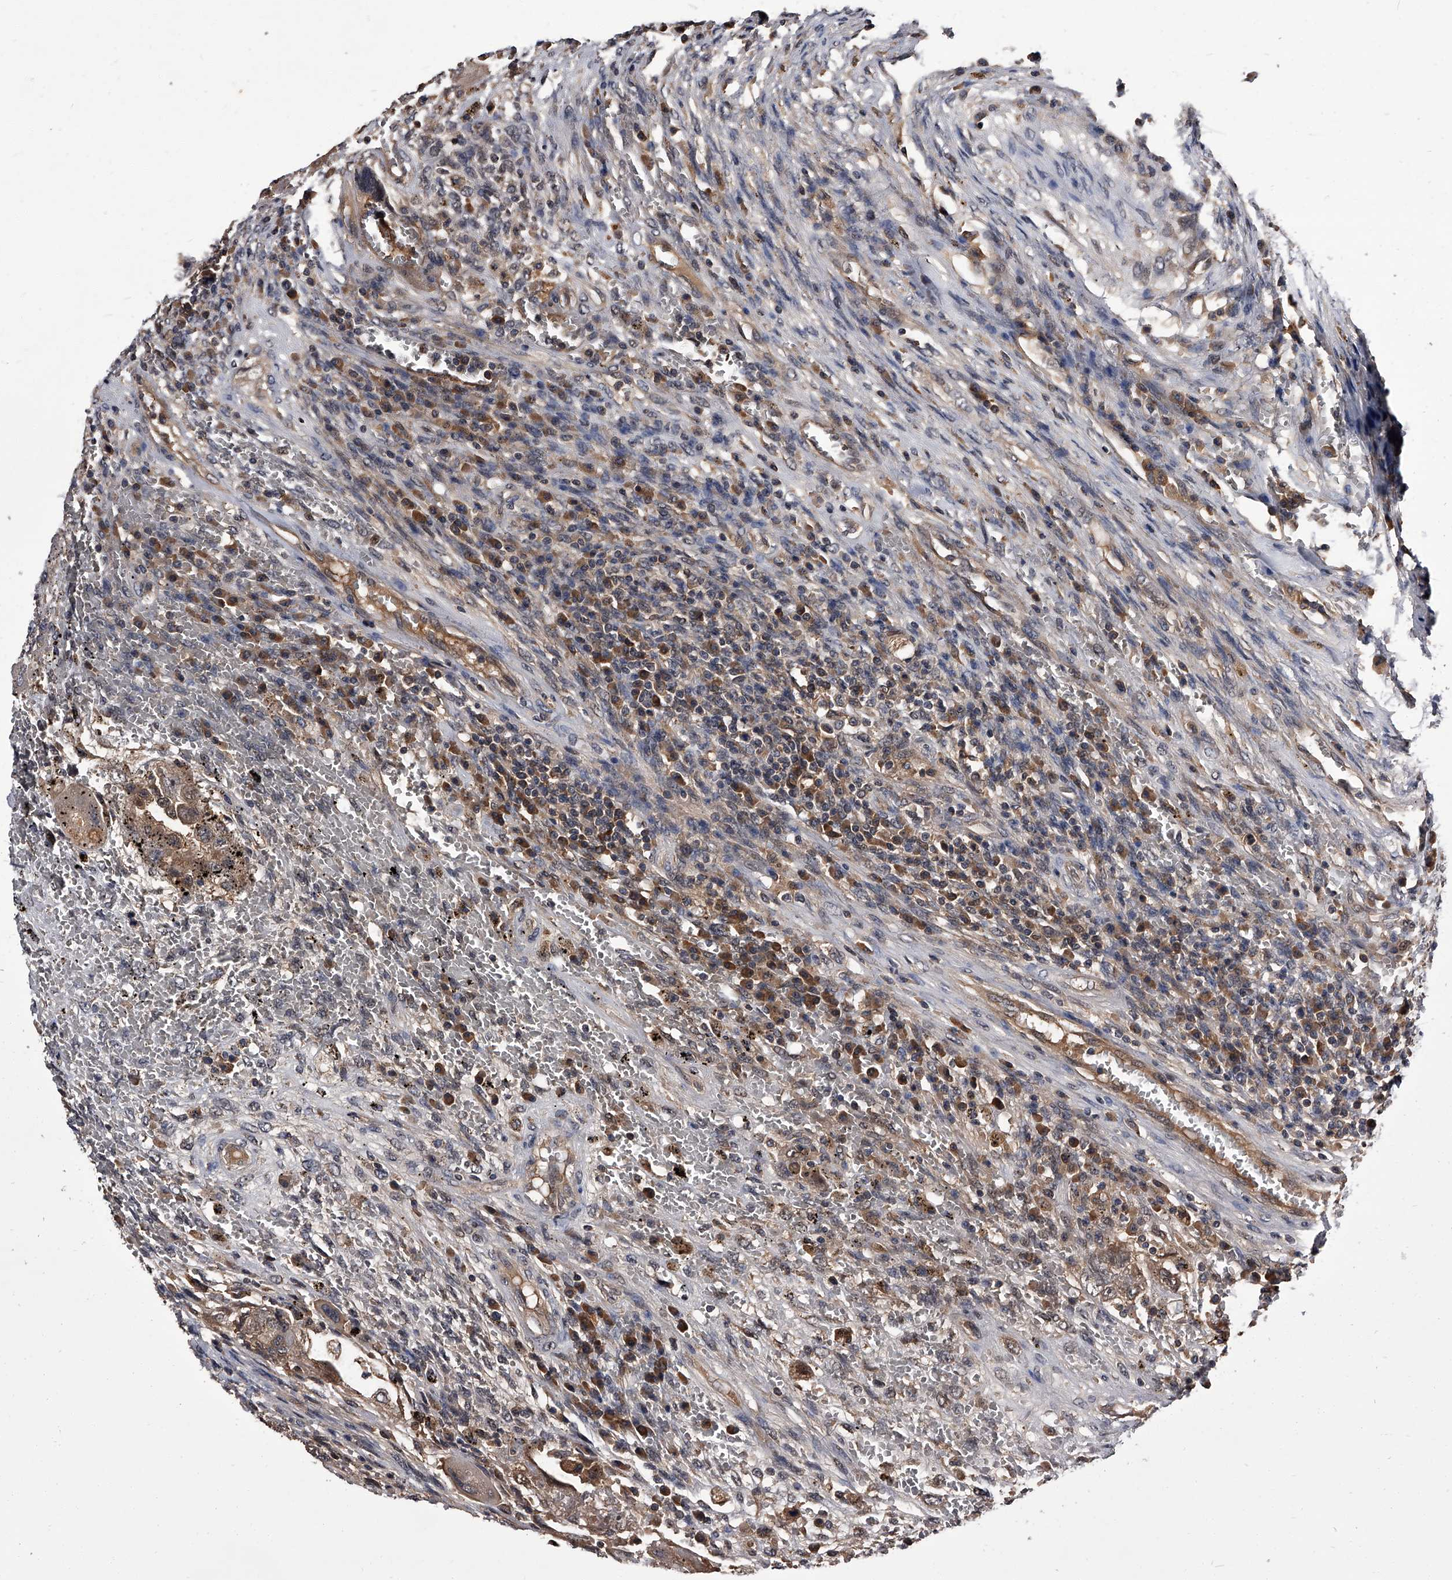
{"staining": {"intensity": "moderate", "quantity": ">75%", "location": "cytoplasmic/membranous"}, "tissue": "testis cancer", "cell_type": "Tumor cells", "image_type": "cancer", "snomed": [{"axis": "morphology", "description": "Carcinoma, Embryonal, NOS"}, {"axis": "topography", "description": "Testis"}], "caption": "An image showing moderate cytoplasmic/membranous expression in approximately >75% of tumor cells in testis cancer (embryonal carcinoma), as visualized by brown immunohistochemical staining.", "gene": "SLC18B1", "patient": {"sex": "male", "age": 26}}